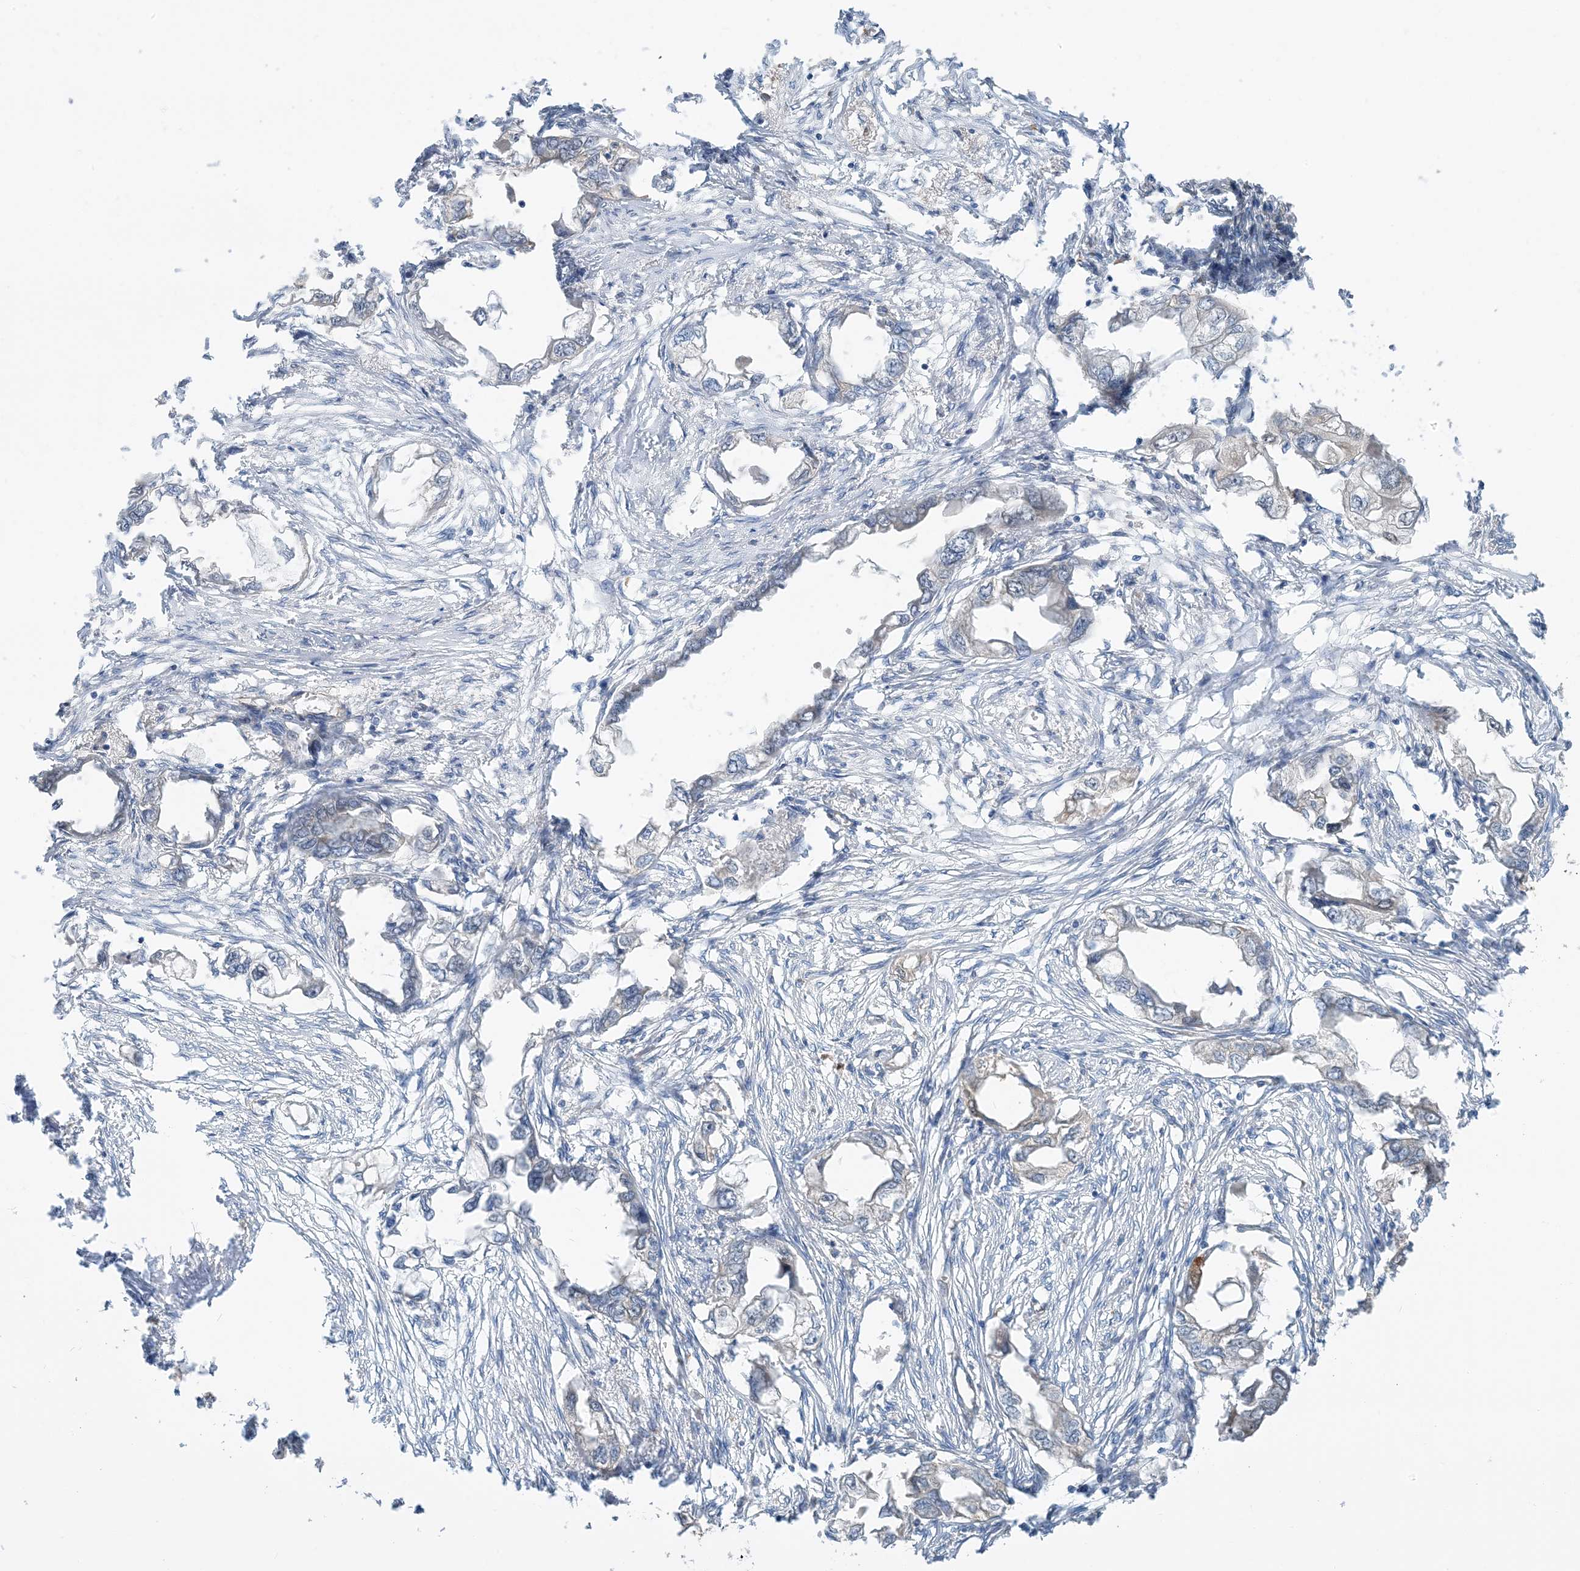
{"staining": {"intensity": "negative", "quantity": "none", "location": "none"}, "tissue": "endometrial cancer", "cell_type": "Tumor cells", "image_type": "cancer", "snomed": [{"axis": "morphology", "description": "Adenocarcinoma, NOS"}, {"axis": "morphology", "description": "Adenocarcinoma, metastatic, NOS"}, {"axis": "topography", "description": "Adipose tissue"}, {"axis": "topography", "description": "Endometrium"}], "caption": "Immunohistochemistry of endometrial cancer (metastatic adenocarcinoma) exhibits no staining in tumor cells.", "gene": "USP53", "patient": {"sex": "female", "age": 67}}